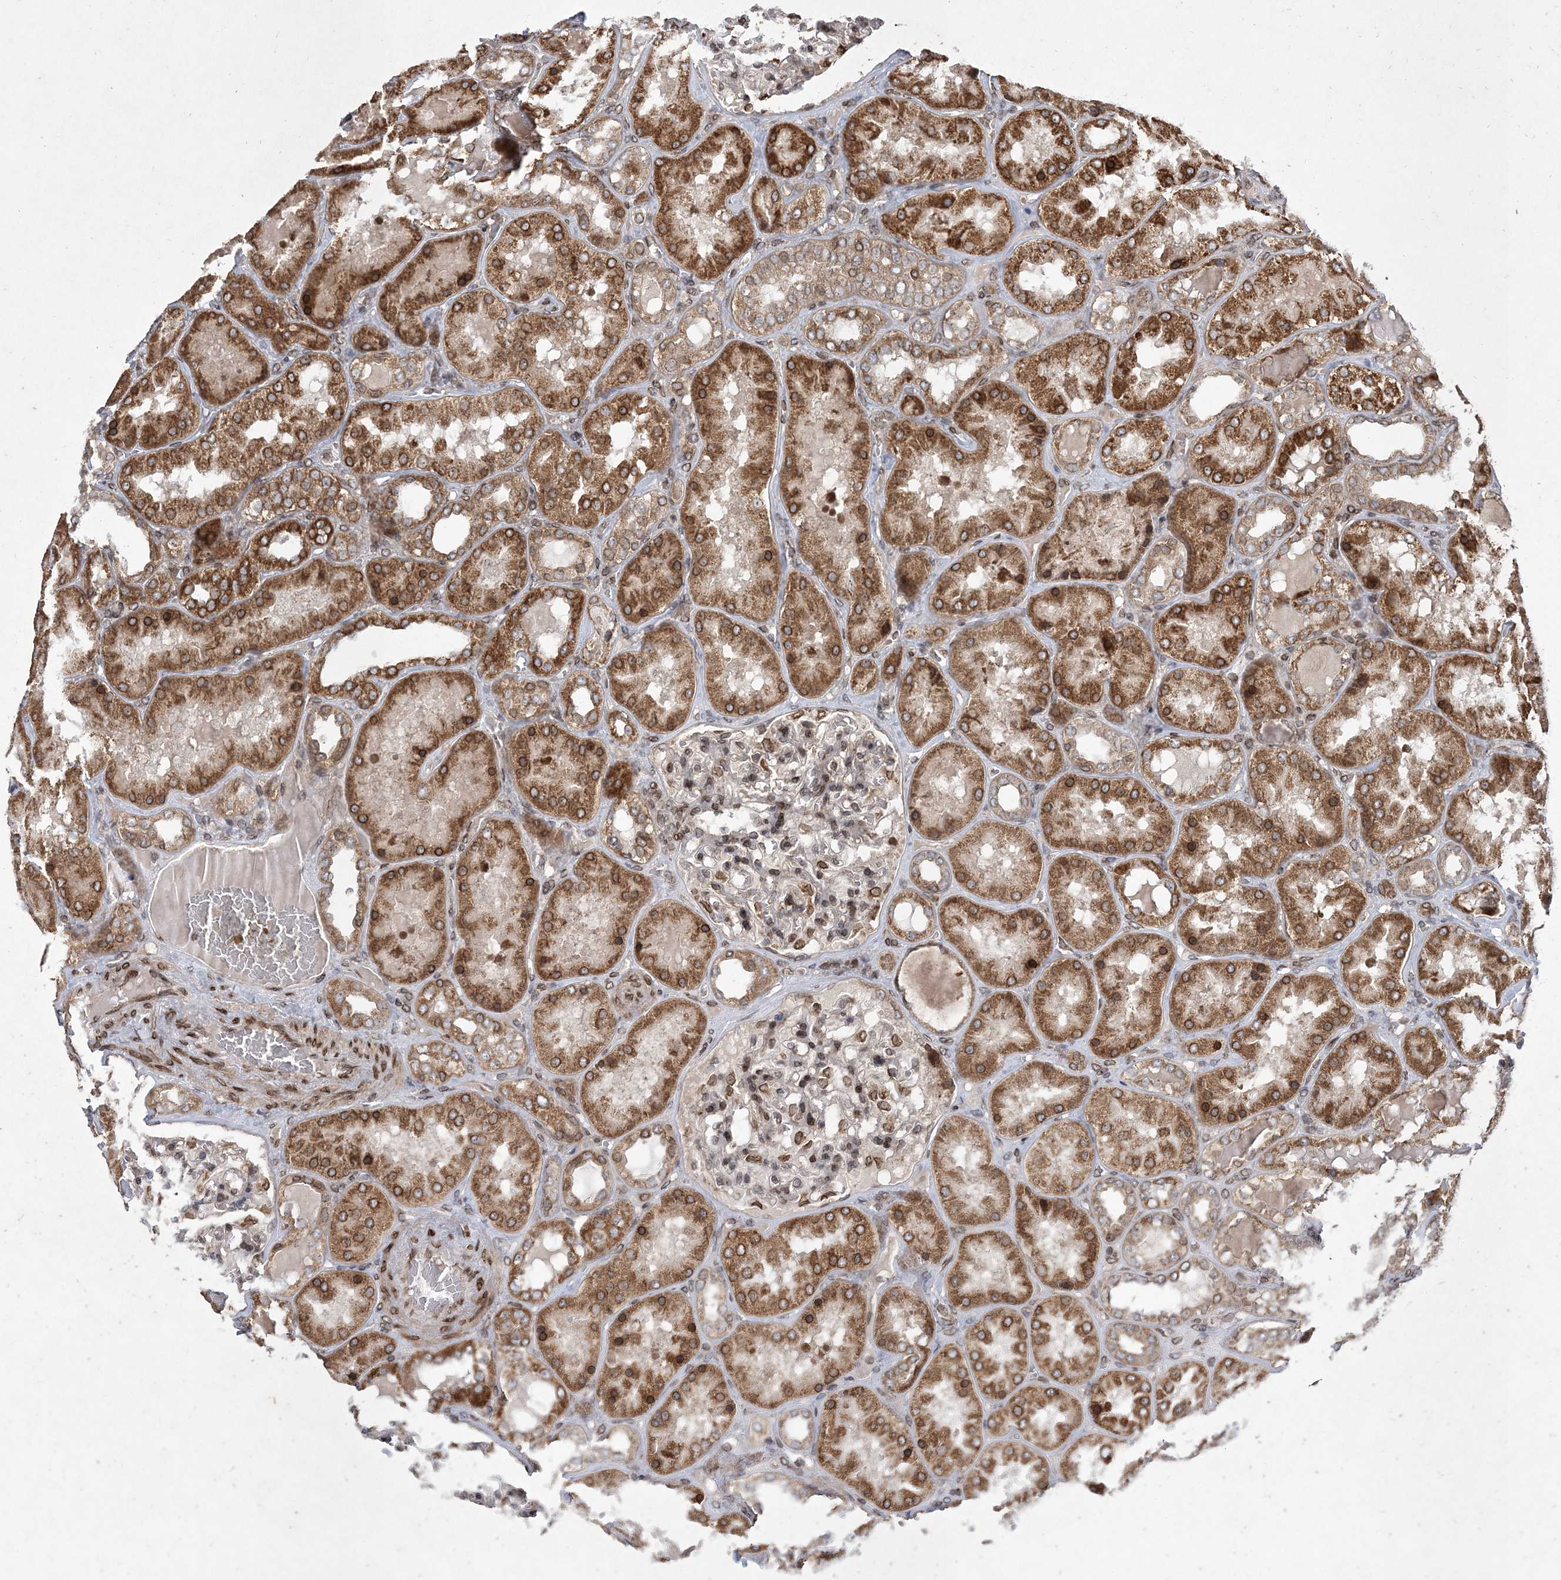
{"staining": {"intensity": "moderate", "quantity": ">75%", "location": "cytoplasmic/membranous,nuclear"}, "tissue": "kidney", "cell_type": "Cells in glomeruli", "image_type": "normal", "snomed": [{"axis": "morphology", "description": "Normal tissue, NOS"}, {"axis": "topography", "description": "Kidney"}], "caption": "An immunohistochemistry micrograph of normal tissue is shown. Protein staining in brown labels moderate cytoplasmic/membranous,nuclear positivity in kidney within cells in glomeruli. (IHC, brightfield microscopy, high magnification).", "gene": "DNAJC27", "patient": {"sex": "female", "age": 56}}